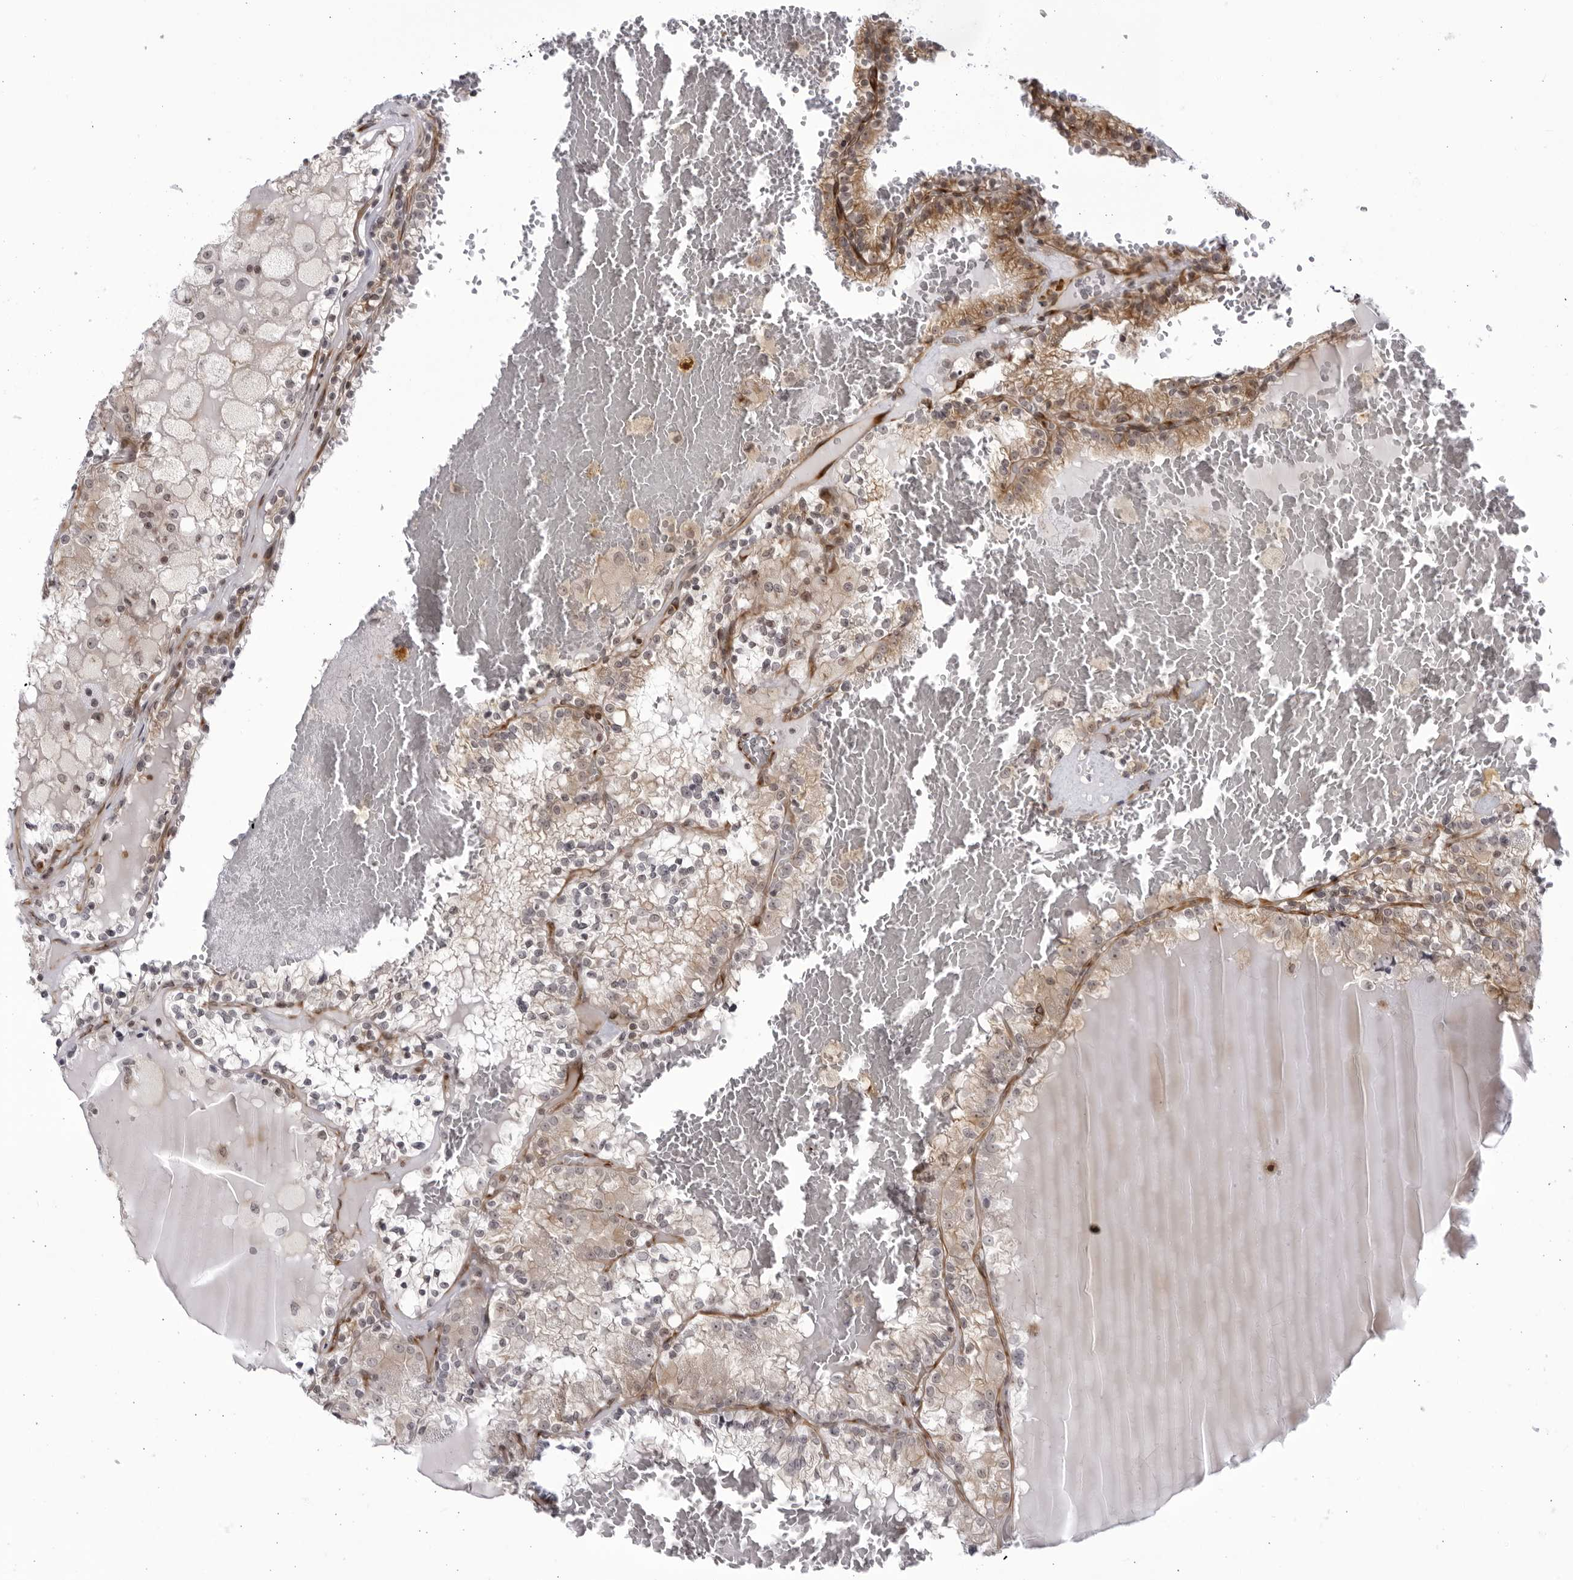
{"staining": {"intensity": "moderate", "quantity": "25%-75%", "location": "cytoplasmic/membranous,nuclear"}, "tissue": "renal cancer", "cell_type": "Tumor cells", "image_type": "cancer", "snomed": [{"axis": "morphology", "description": "Adenocarcinoma, NOS"}, {"axis": "topography", "description": "Kidney"}], "caption": "This is an image of IHC staining of adenocarcinoma (renal), which shows moderate positivity in the cytoplasmic/membranous and nuclear of tumor cells.", "gene": "CNBD1", "patient": {"sex": "female", "age": 56}}